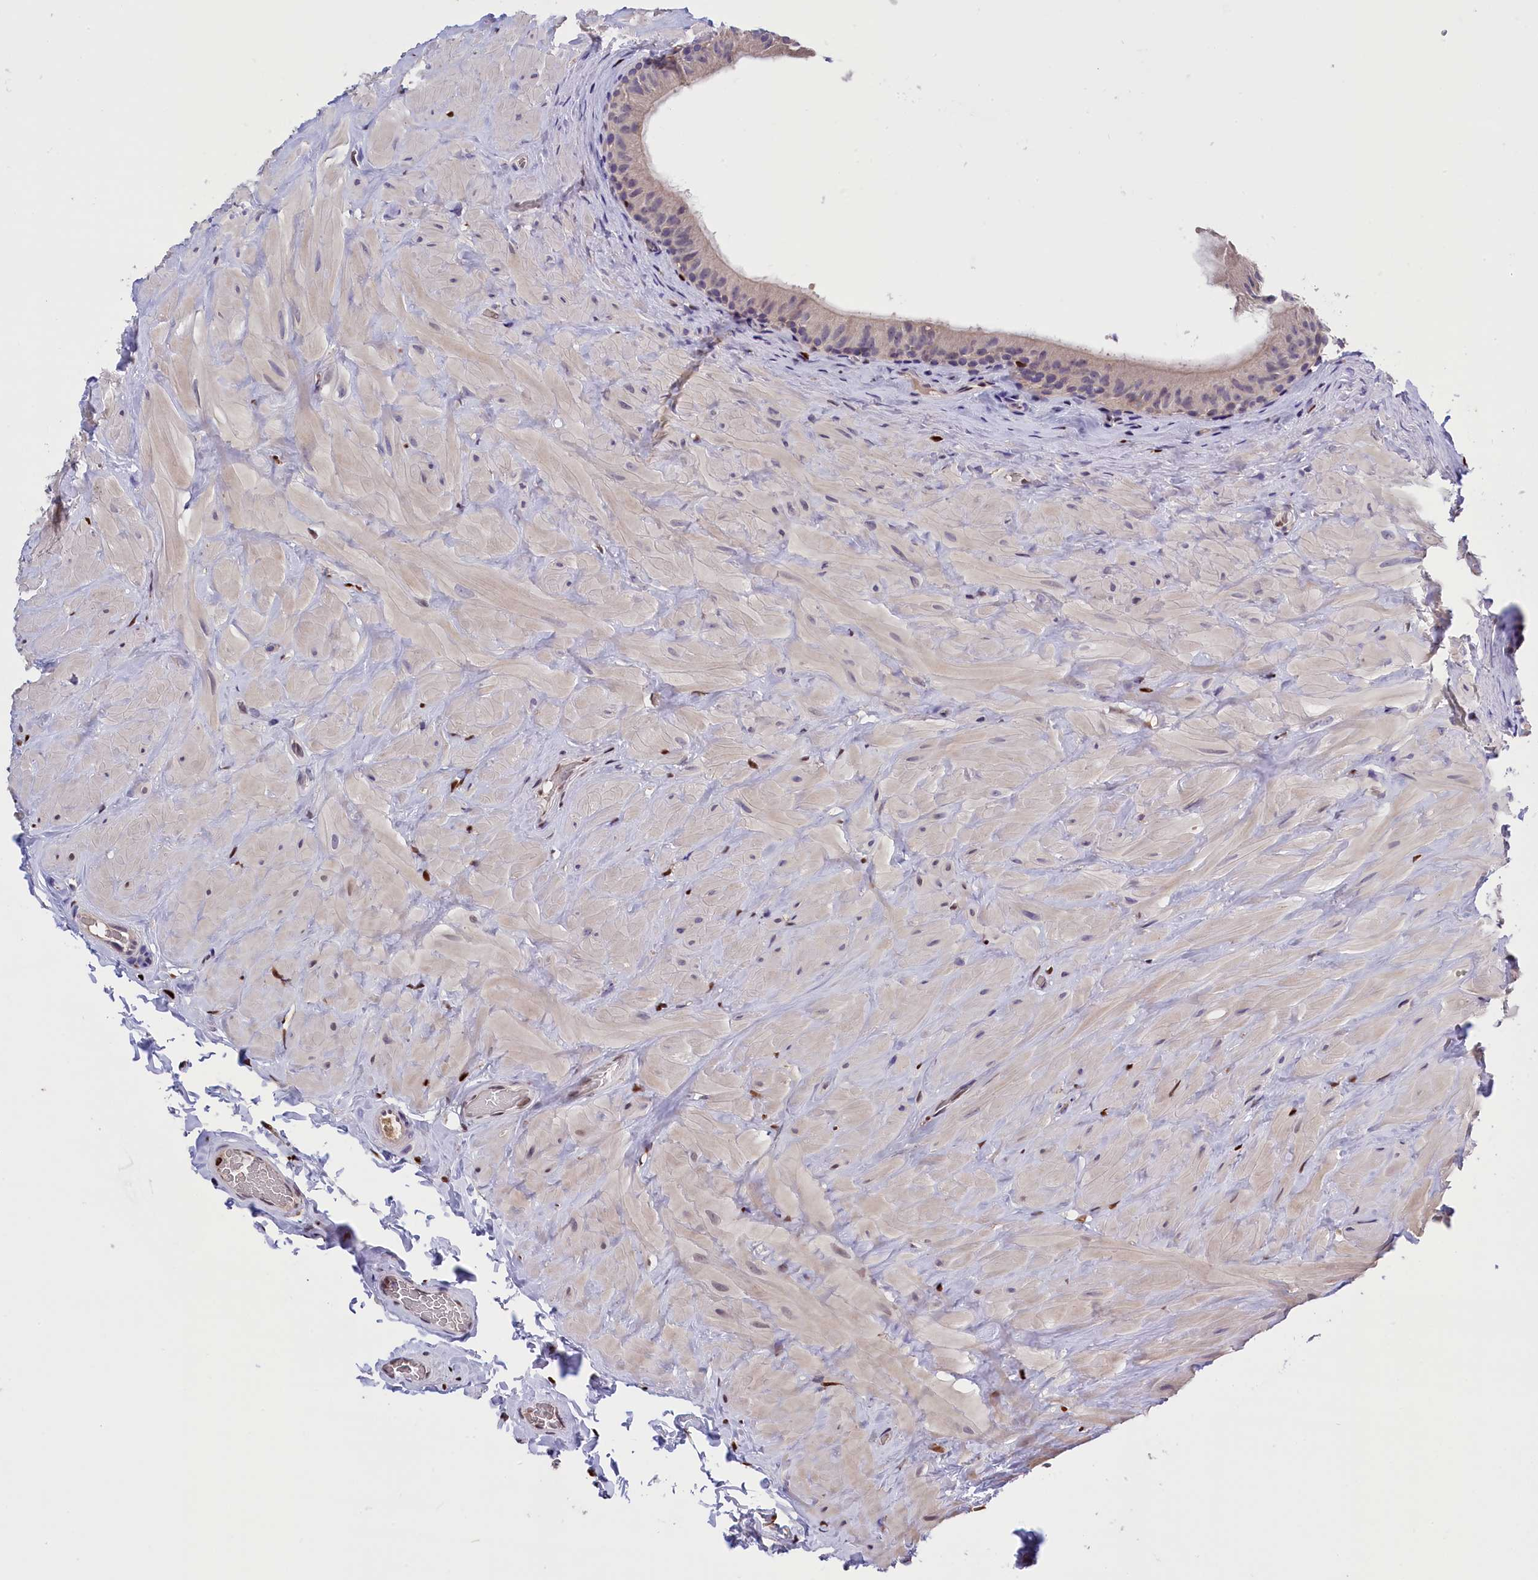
{"staining": {"intensity": "negative", "quantity": "none", "location": "none"}, "tissue": "epididymis", "cell_type": "Glandular cells", "image_type": "normal", "snomed": [{"axis": "morphology", "description": "Normal tissue, NOS"}, {"axis": "topography", "description": "Soft tissue"}, {"axis": "topography", "description": "Vascular tissue"}, {"axis": "topography", "description": "Epididymis"}], "caption": "Immunohistochemistry (IHC) micrograph of unremarkable epididymis: epididymis stained with DAB (3,3'-diaminobenzidine) demonstrates no significant protein positivity in glandular cells.", "gene": "BTBD9", "patient": {"sex": "male", "age": 49}}